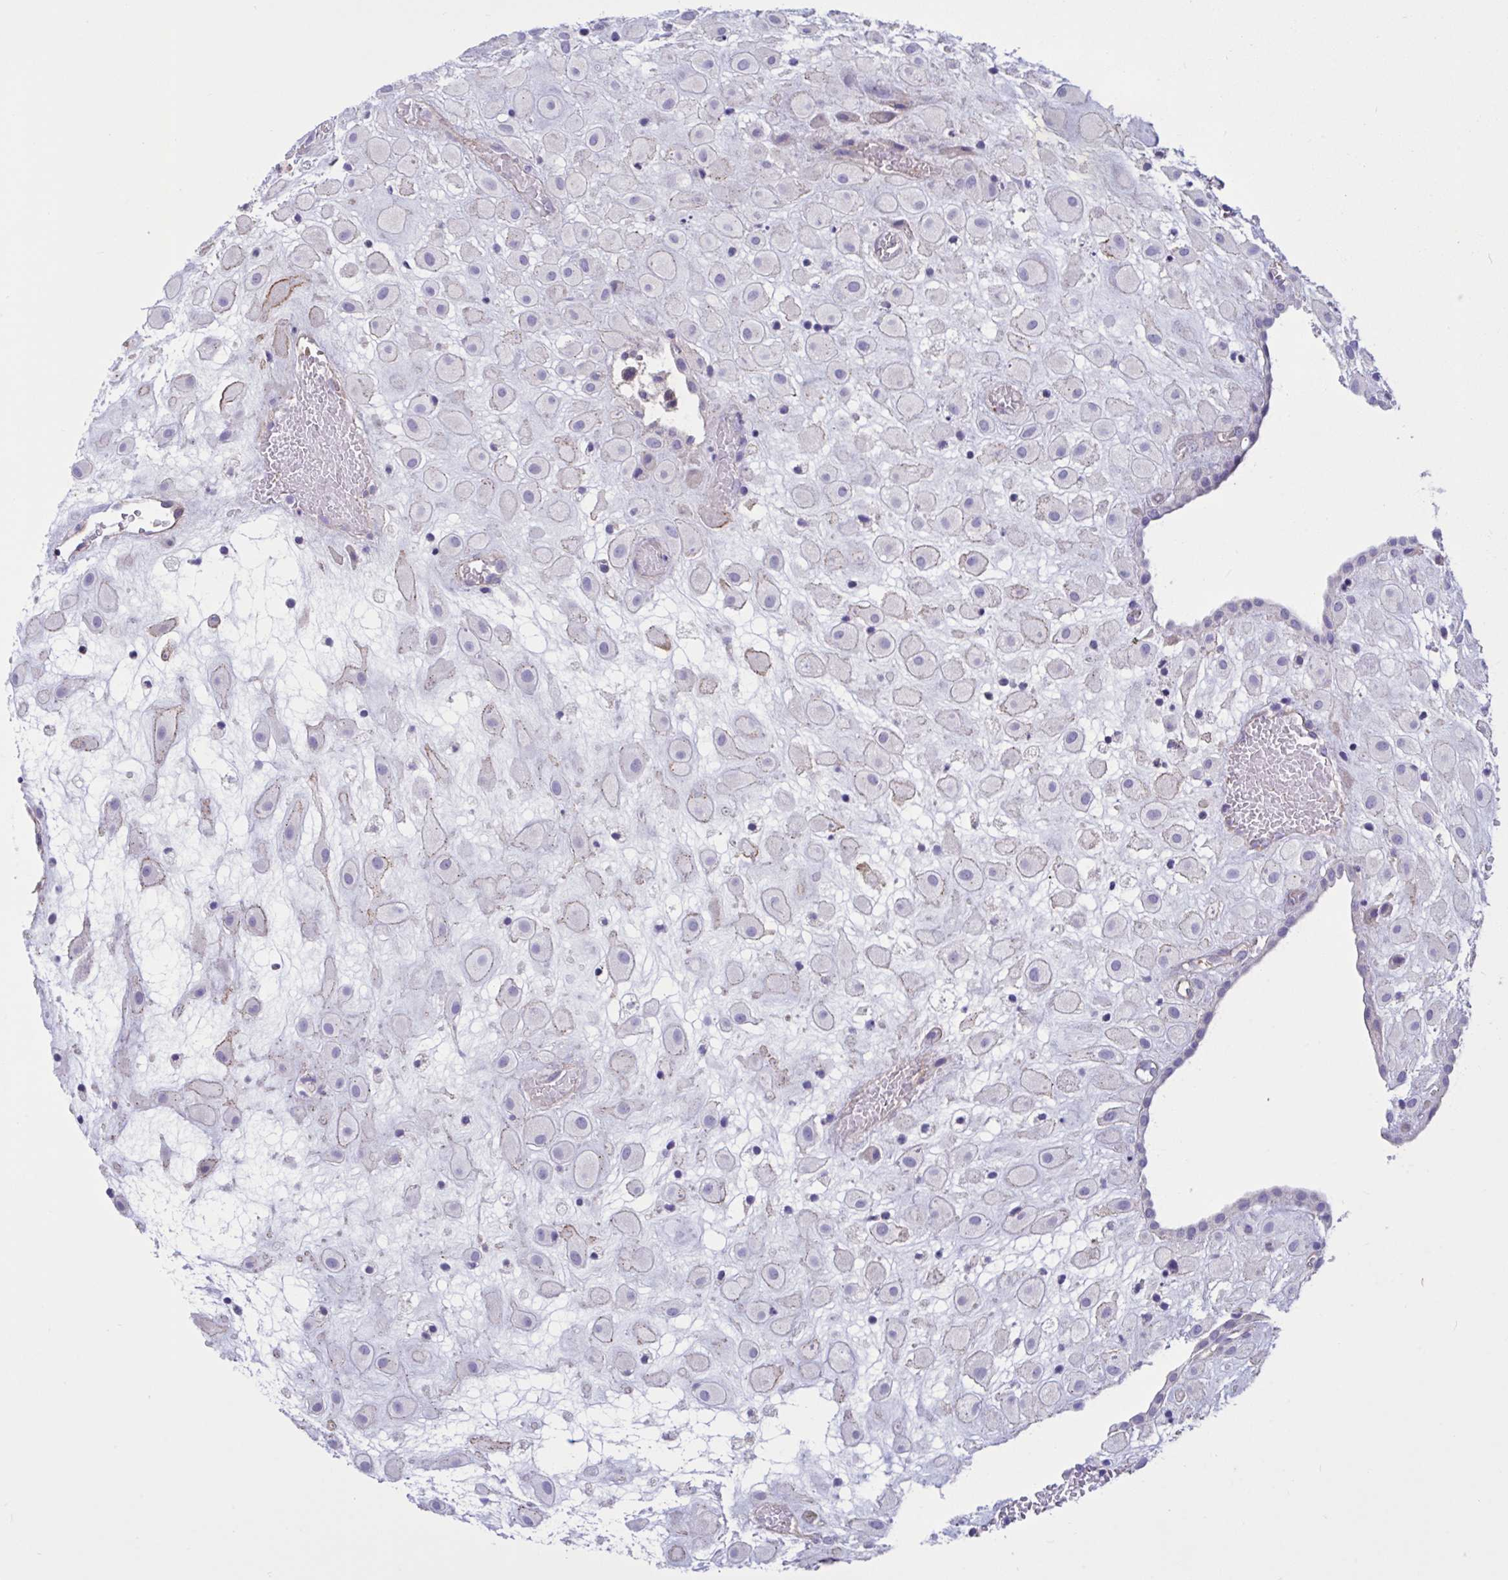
{"staining": {"intensity": "negative", "quantity": "none", "location": "none"}, "tissue": "placenta", "cell_type": "Decidual cells", "image_type": "normal", "snomed": [{"axis": "morphology", "description": "Normal tissue, NOS"}, {"axis": "topography", "description": "Placenta"}], "caption": "This is an immunohistochemistry (IHC) photomicrograph of unremarkable placenta. There is no positivity in decidual cells.", "gene": "SLC66A1", "patient": {"sex": "female", "age": 24}}